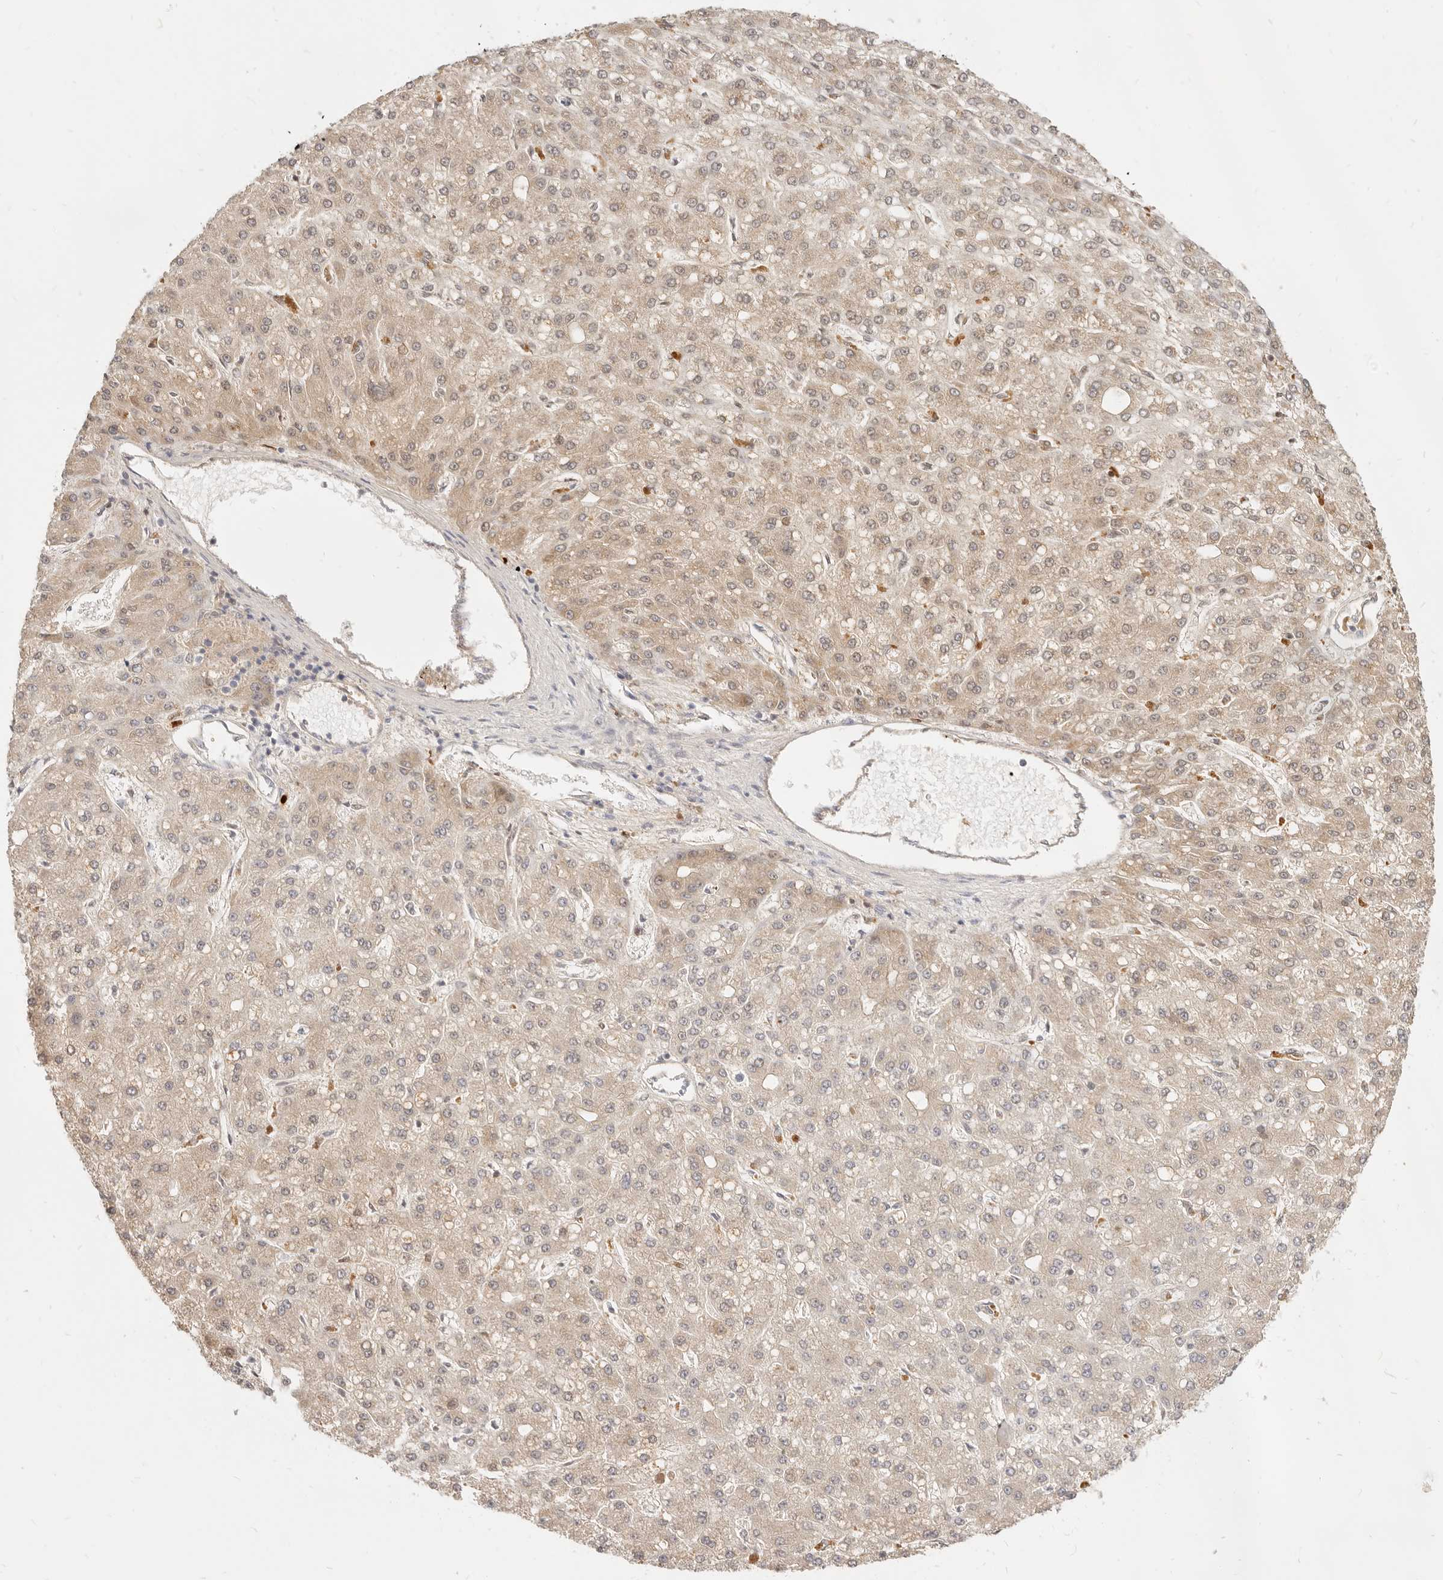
{"staining": {"intensity": "weak", "quantity": "25%-75%", "location": "cytoplasmic/membranous"}, "tissue": "liver cancer", "cell_type": "Tumor cells", "image_type": "cancer", "snomed": [{"axis": "morphology", "description": "Carcinoma, Hepatocellular, NOS"}, {"axis": "topography", "description": "Liver"}], "caption": "Immunohistochemistry micrograph of neoplastic tissue: human liver cancer stained using immunohistochemistry displays low levels of weak protein expression localized specifically in the cytoplasmic/membranous of tumor cells, appearing as a cytoplasmic/membranous brown color.", "gene": "LTB4R2", "patient": {"sex": "male", "age": 67}}